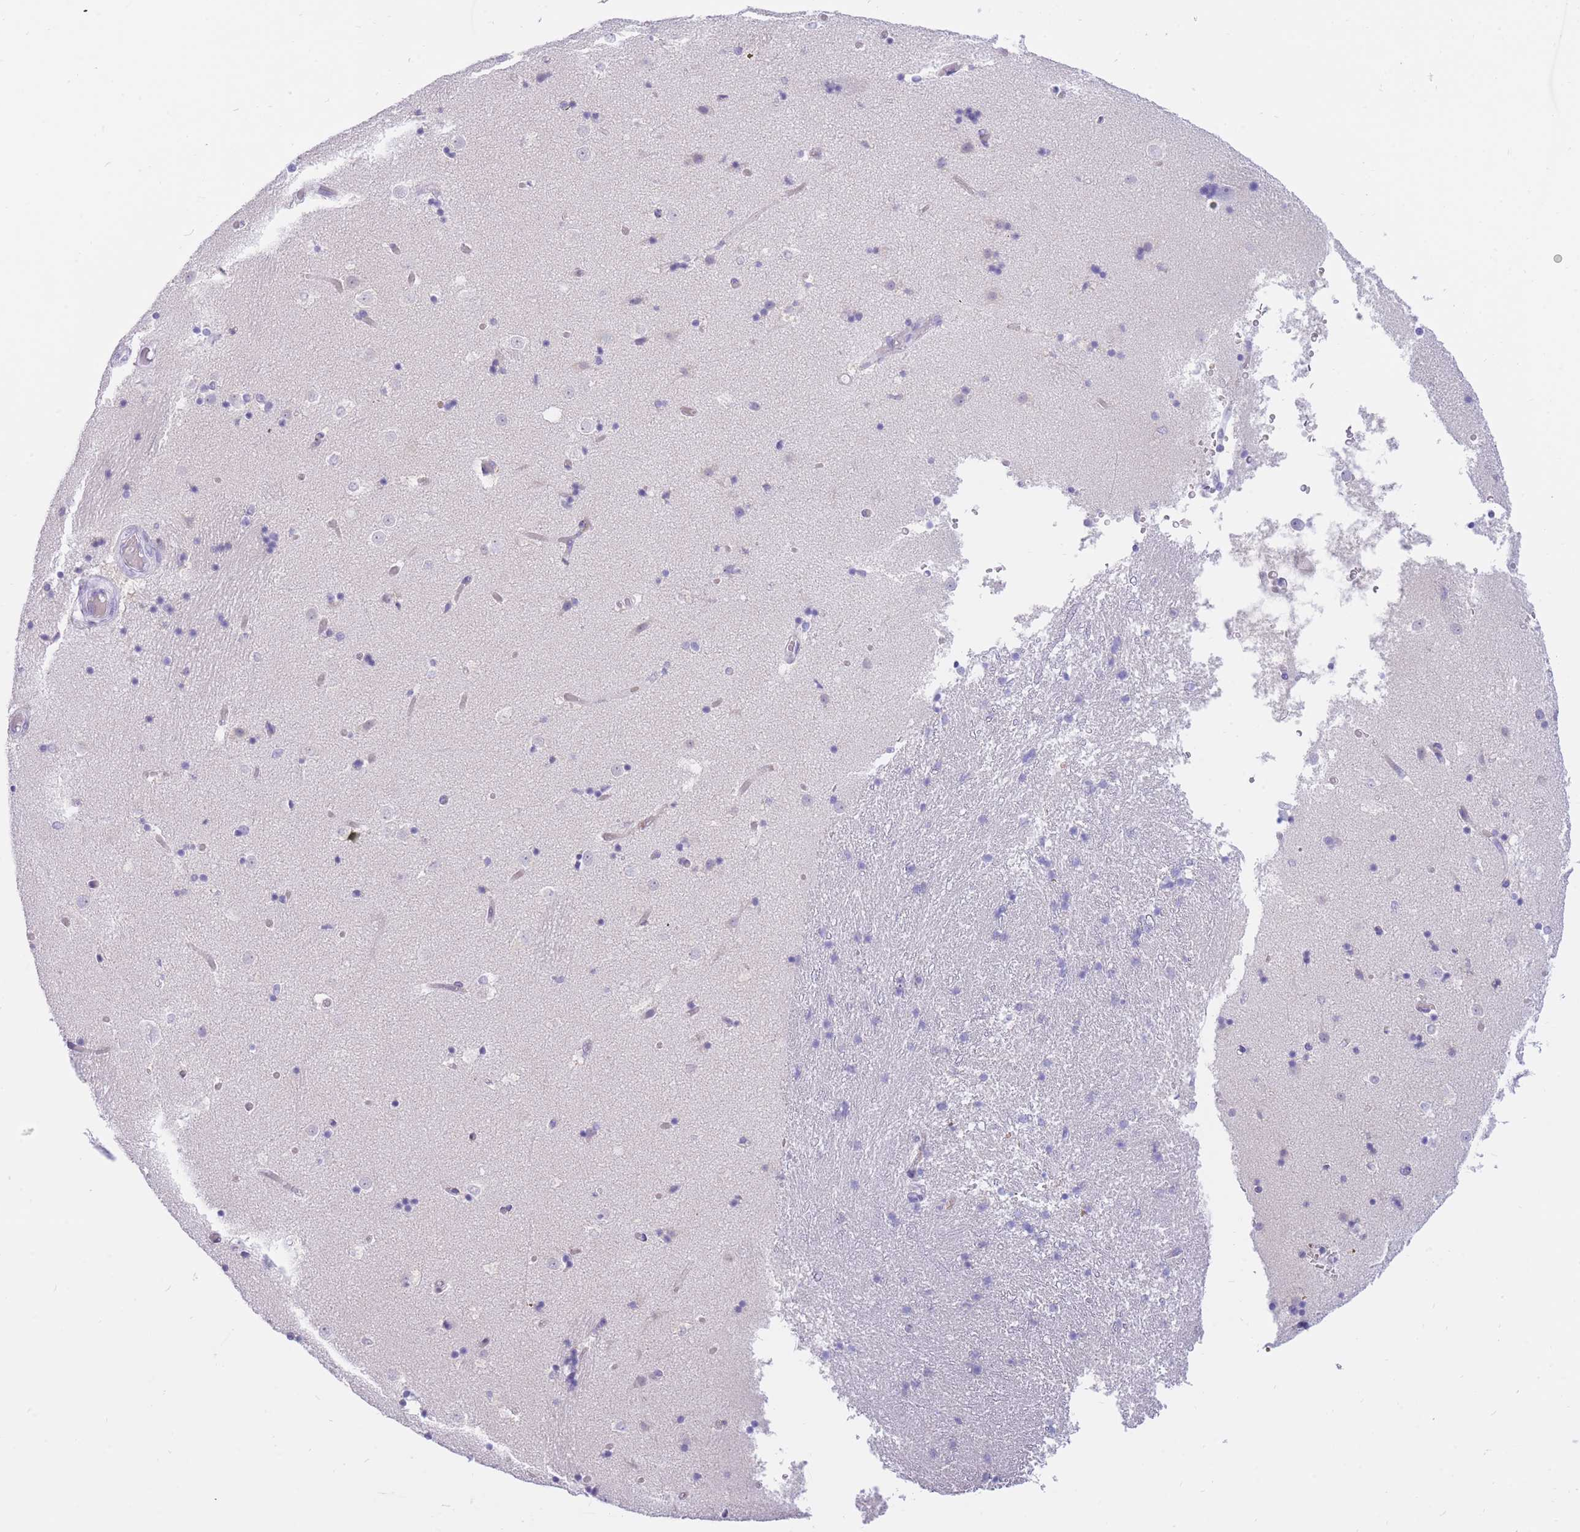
{"staining": {"intensity": "negative", "quantity": "none", "location": "none"}, "tissue": "caudate", "cell_type": "Glial cells", "image_type": "normal", "snomed": [{"axis": "morphology", "description": "Normal tissue, NOS"}, {"axis": "topography", "description": "Lateral ventricle wall"}], "caption": "A high-resolution micrograph shows immunohistochemistry staining of benign caudate, which demonstrates no significant expression in glial cells.", "gene": "SSUH2", "patient": {"sex": "female", "age": 52}}